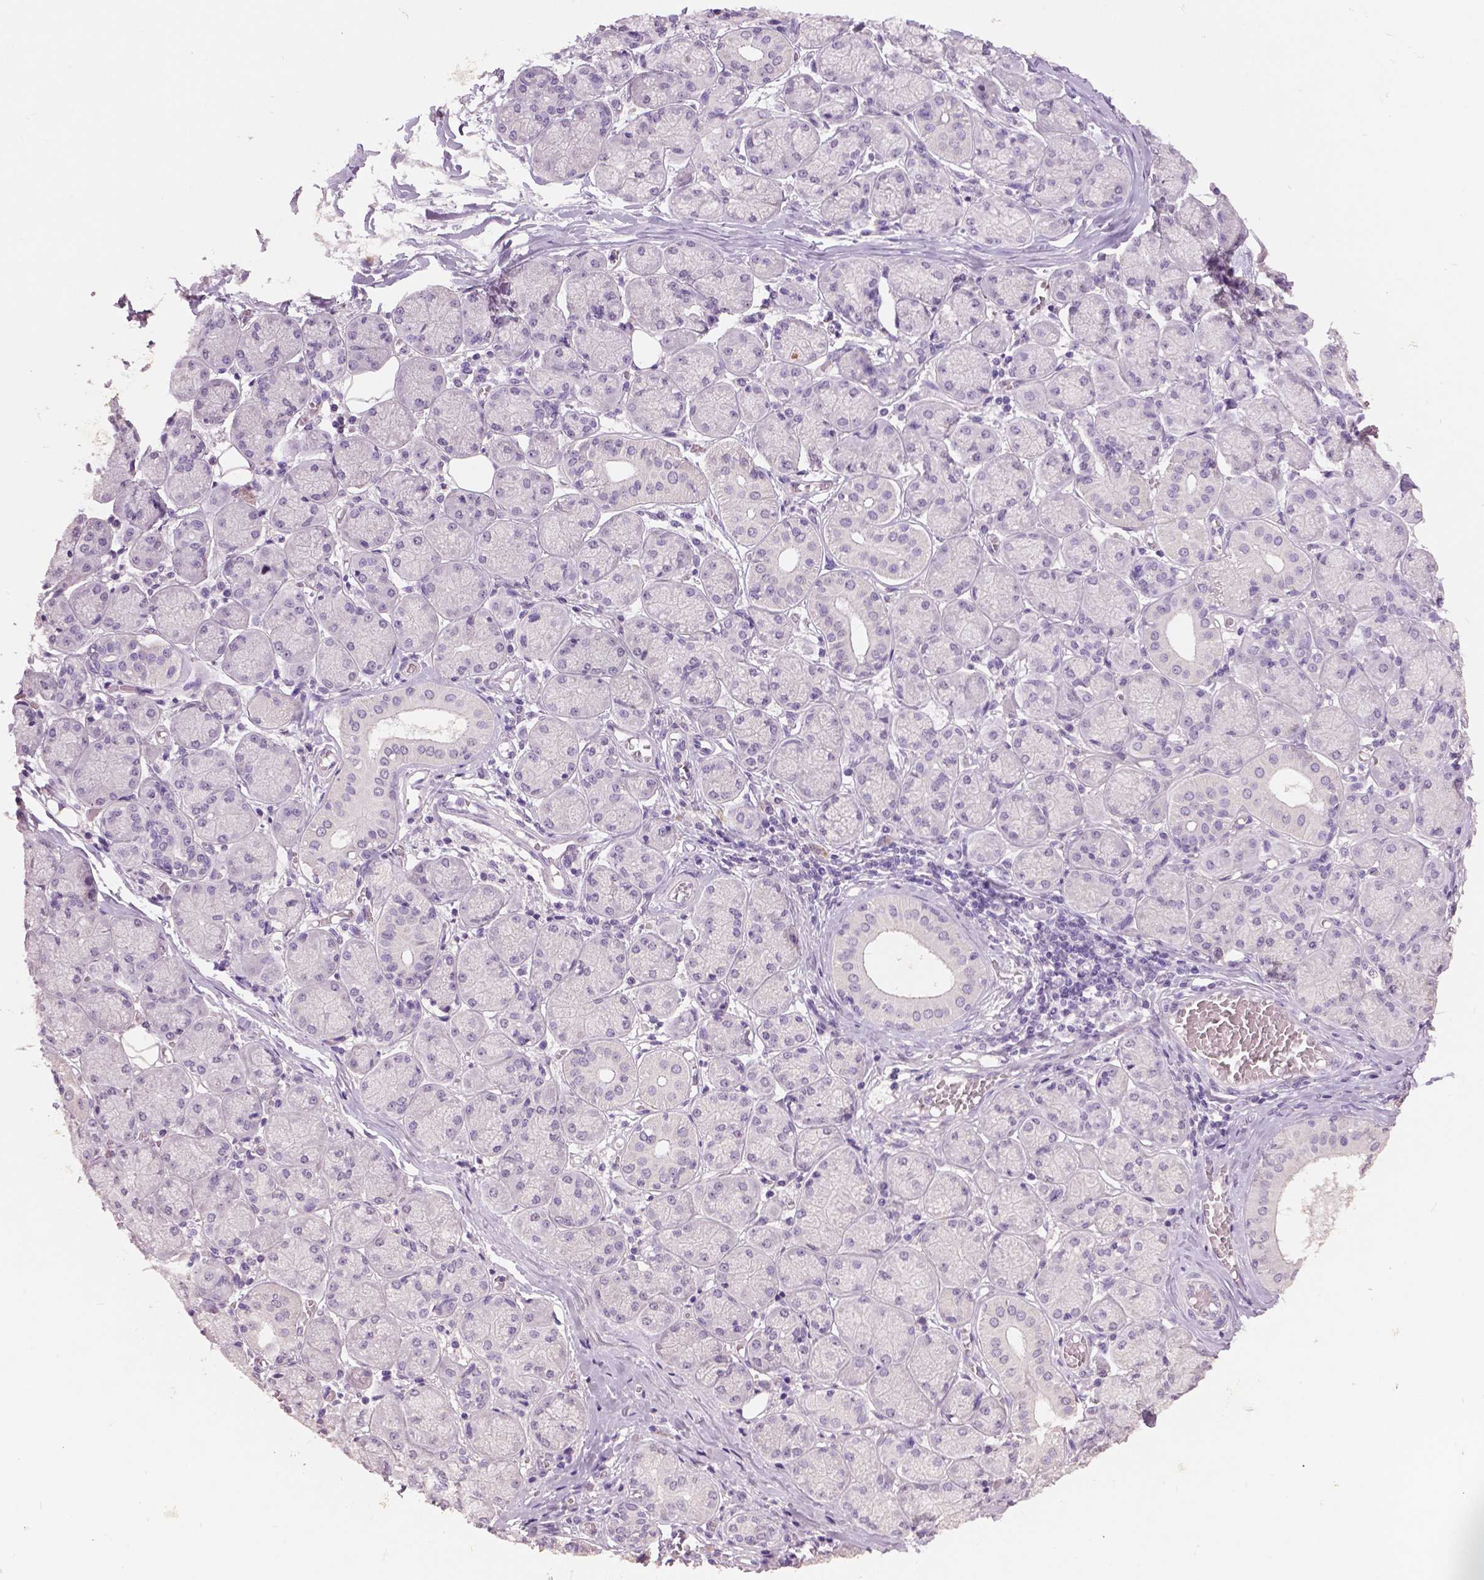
{"staining": {"intensity": "moderate", "quantity": "<25%", "location": "cytoplasmic/membranous"}, "tissue": "salivary gland", "cell_type": "Glandular cells", "image_type": "normal", "snomed": [{"axis": "morphology", "description": "Normal tissue, NOS"}, {"axis": "topography", "description": "Salivary gland"}, {"axis": "topography", "description": "Peripheral nerve tissue"}], "caption": "Protein staining by immunohistochemistry (IHC) reveals moderate cytoplasmic/membranous staining in approximately <25% of glandular cells in normal salivary gland.", "gene": "GRIN2A", "patient": {"sex": "female", "age": 24}}